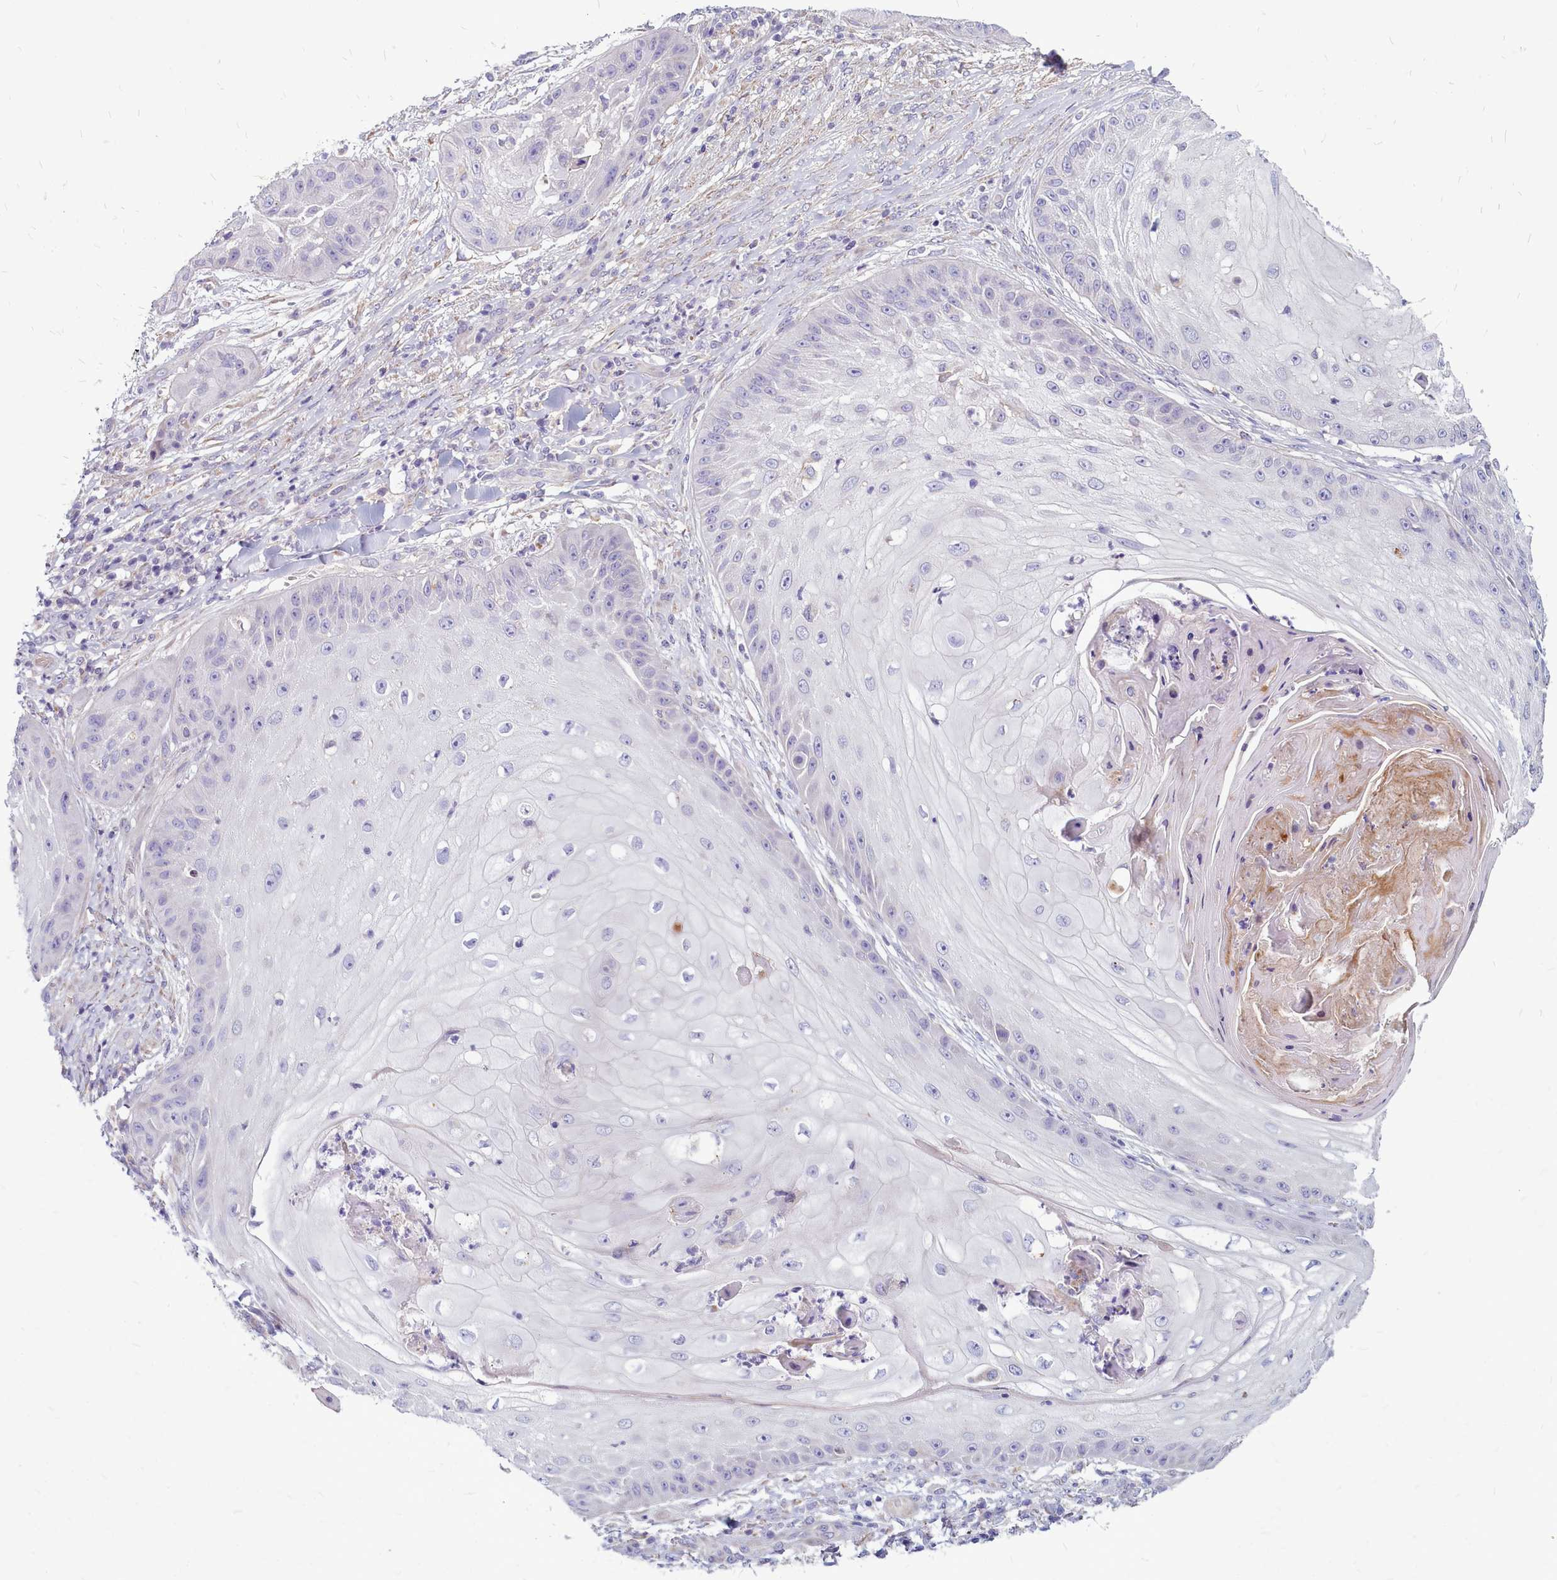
{"staining": {"intensity": "negative", "quantity": "none", "location": "none"}, "tissue": "skin cancer", "cell_type": "Tumor cells", "image_type": "cancer", "snomed": [{"axis": "morphology", "description": "Squamous cell carcinoma, NOS"}, {"axis": "topography", "description": "Skin"}], "caption": "An image of human squamous cell carcinoma (skin) is negative for staining in tumor cells. (Stains: DAB immunohistochemistry with hematoxylin counter stain, Microscopy: brightfield microscopy at high magnification).", "gene": "SMPD4", "patient": {"sex": "male", "age": 70}}